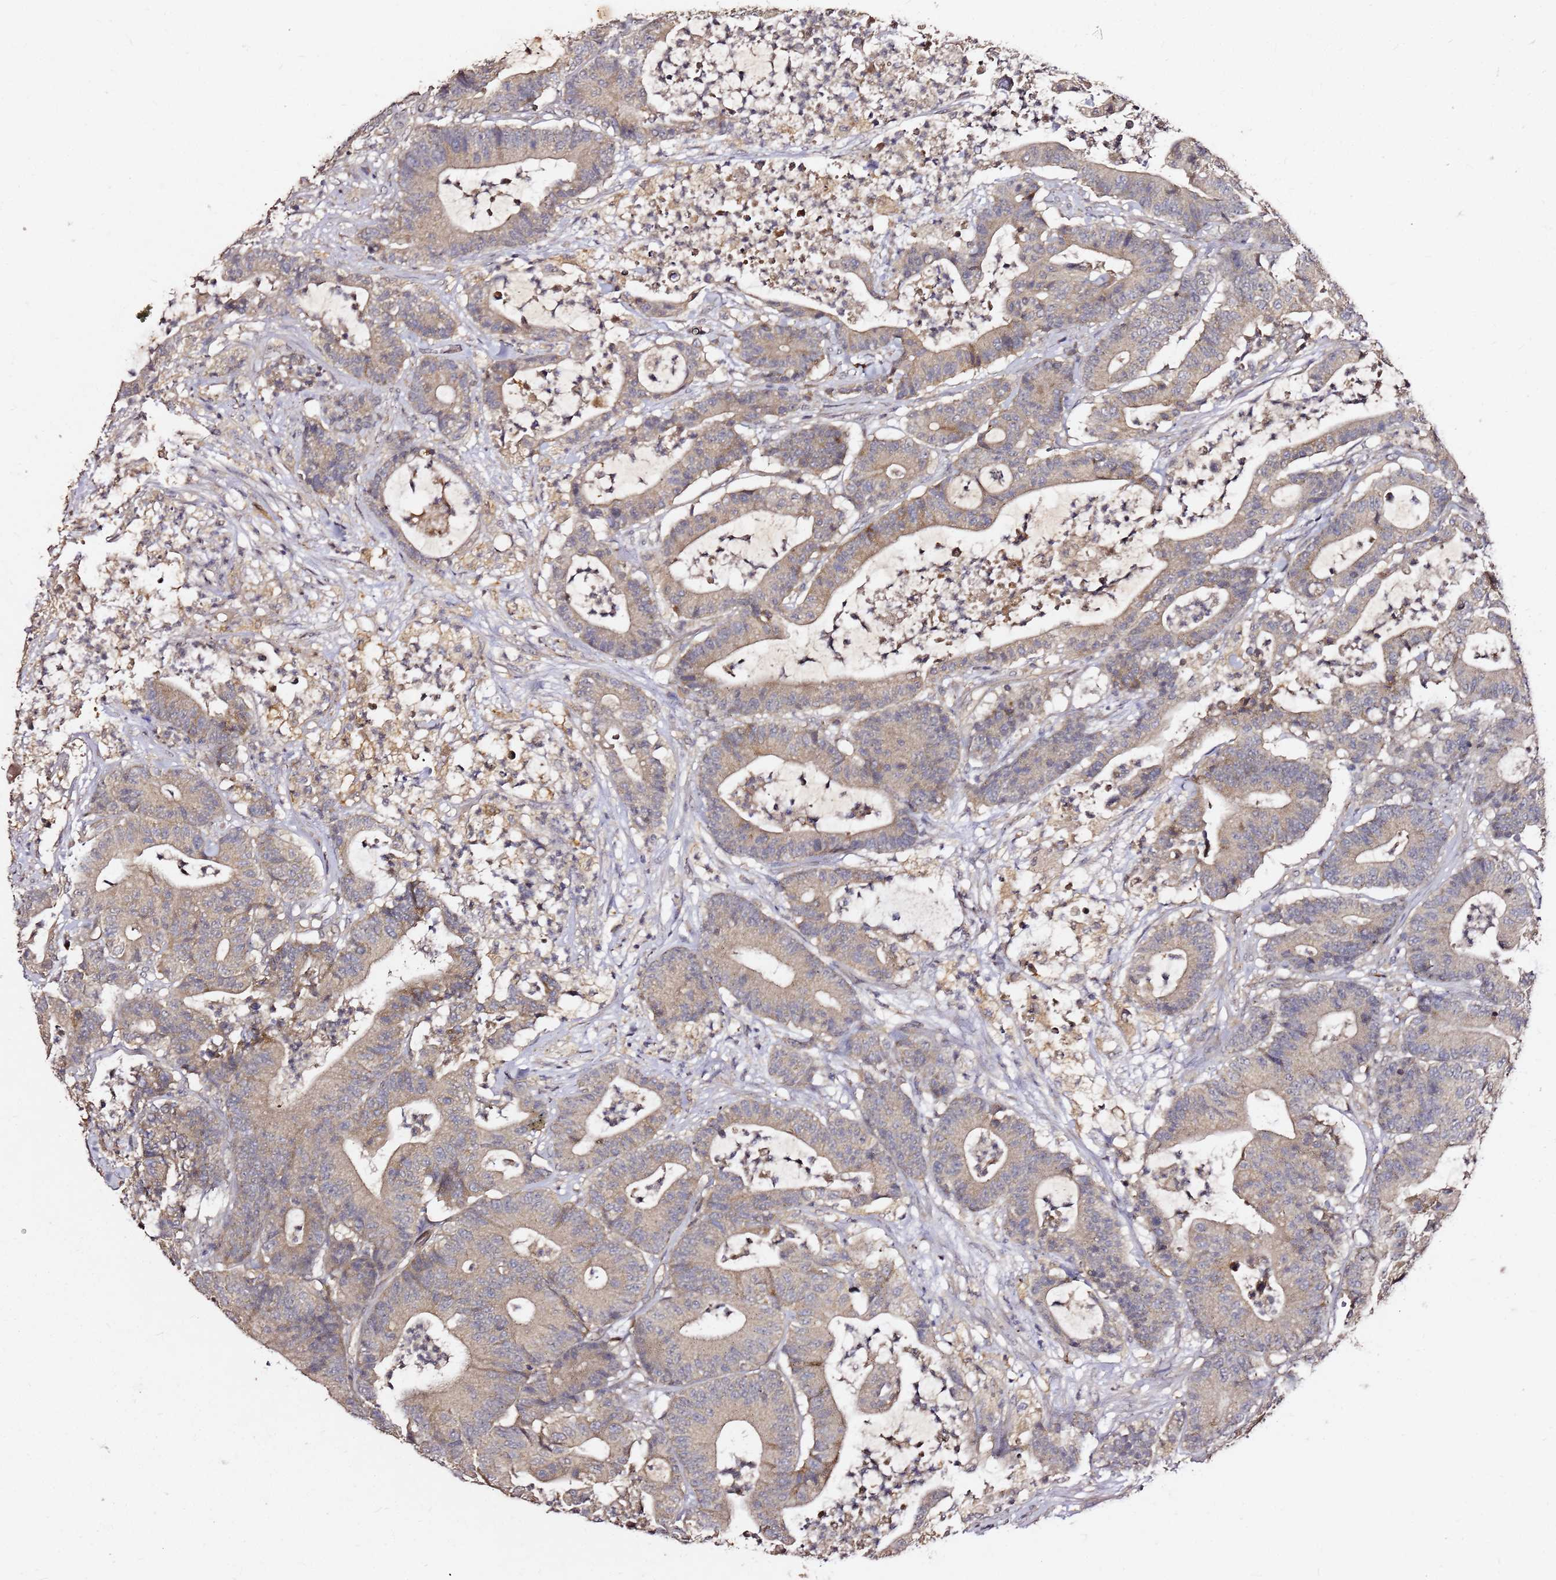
{"staining": {"intensity": "weak", "quantity": "25%-75%", "location": "cytoplasmic/membranous"}, "tissue": "colorectal cancer", "cell_type": "Tumor cells", "image_type": "cancer", "snomed": [{"axis": "morphology", "description": "Adenocarcinoma, NOS"}, {"axis": "topography", "description": "Colon"}], "caption": "The immunohistochemical stain labels weak cytoplasmic/membranous staining in tumor cells of adenocarcinoma (colorectal) tissue. The staining is performed using DAB (3,3'-diaminobenzidine) brown chromogen to label protein expression. The nuclei are counter-stained blue using hematoxylin.", "gene": "C6orf136", "patient": {"sex": "female", "age": 84}}